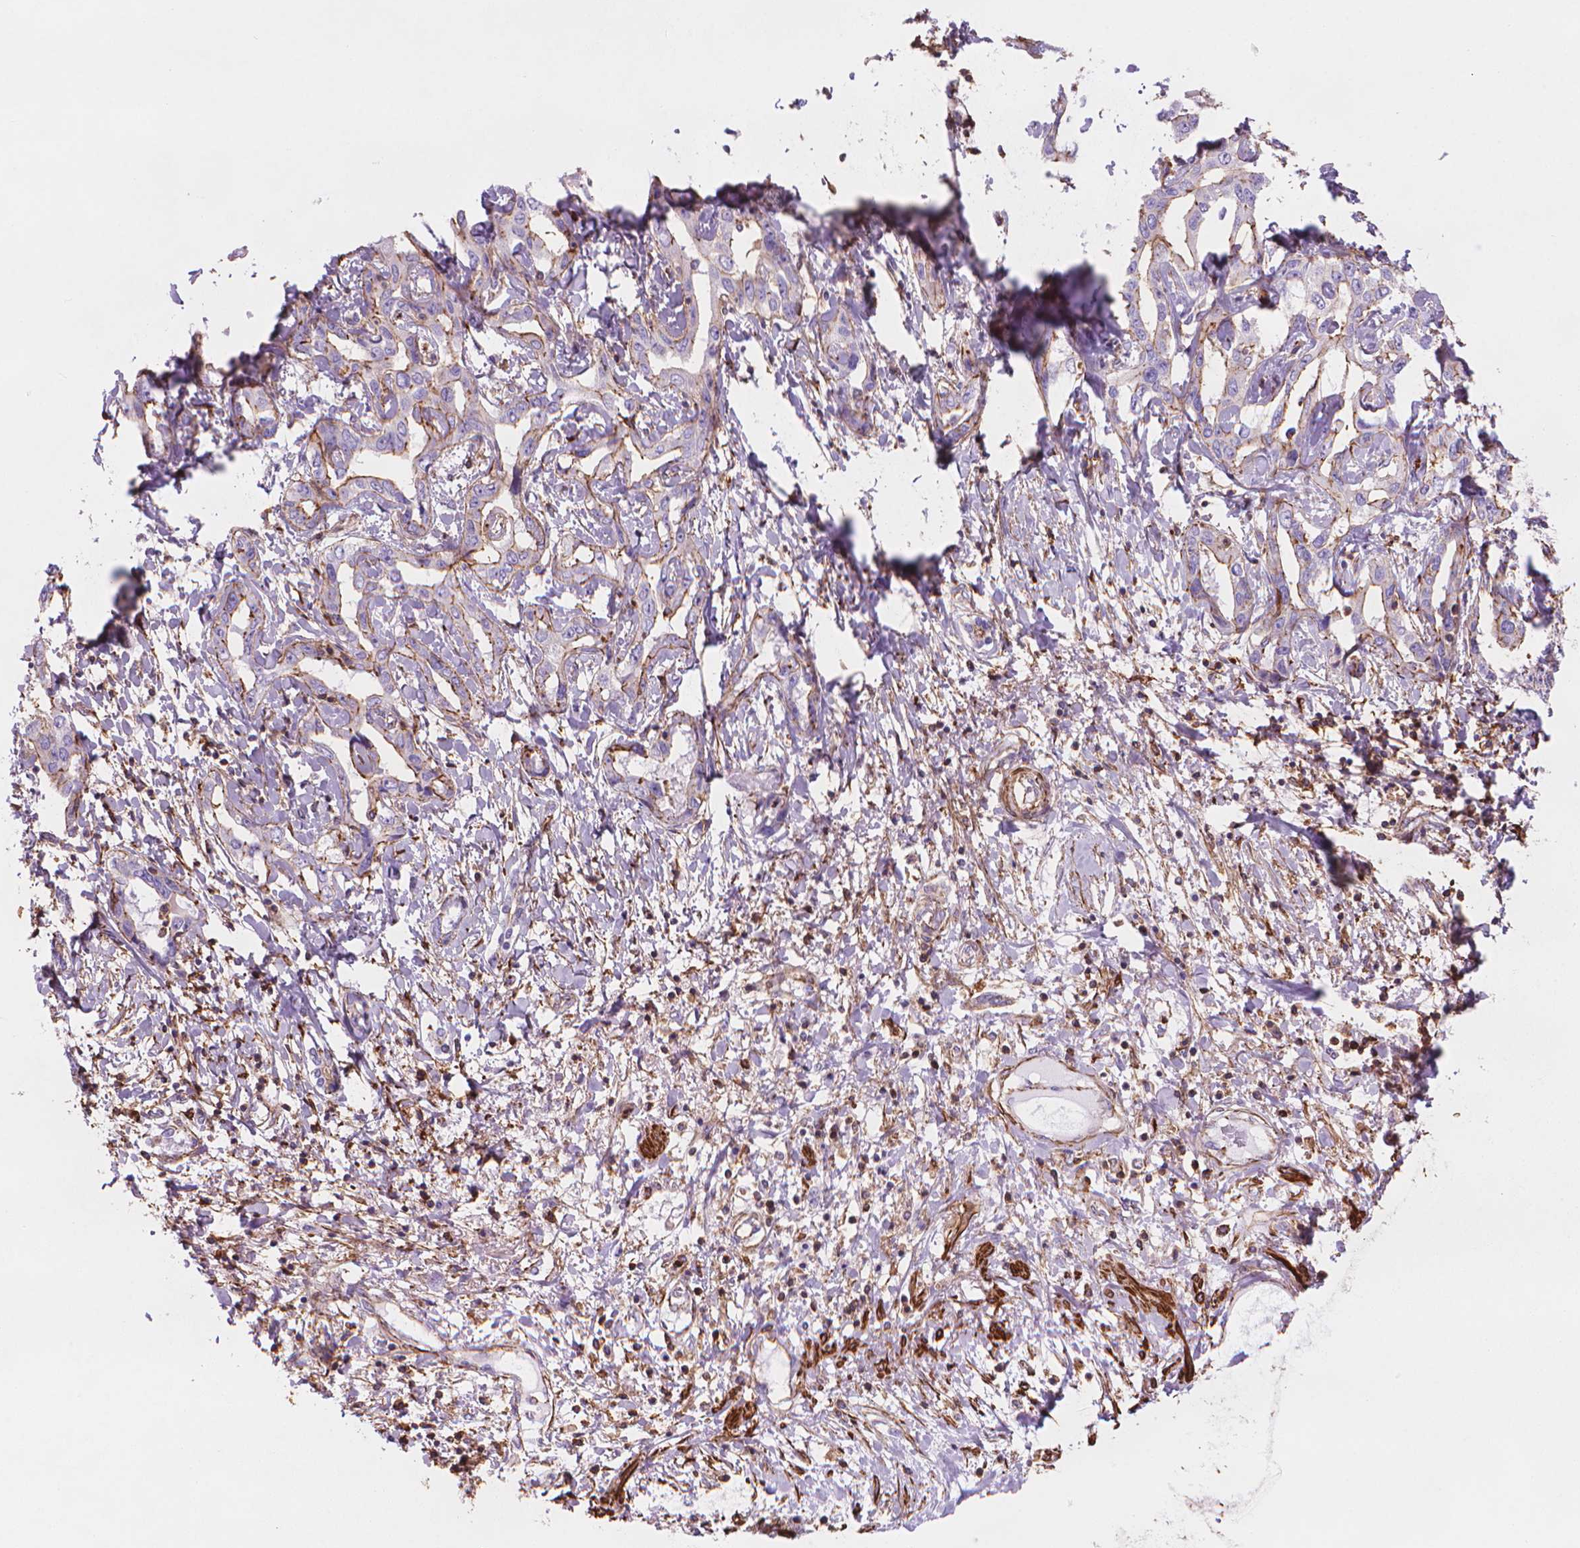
{"staining": {"intensity": "weak", "quantity": "<25%", "location": "cytoplasmic/membranous"}, "tissue": "liver cancer", "cell_type": "Tumor cells", "image_type": "cancer", "snomed": [{"axis": "morphology", "description": "Cholangiocarcinoma"}, {"axis": "topography", "description": "Liver"}], "caption": "Photomicrograph shows no significant protein expression in tumor cells of liver cancer.", "gene": "PATJ", "patient": {"sex": "male", "age": 59}}